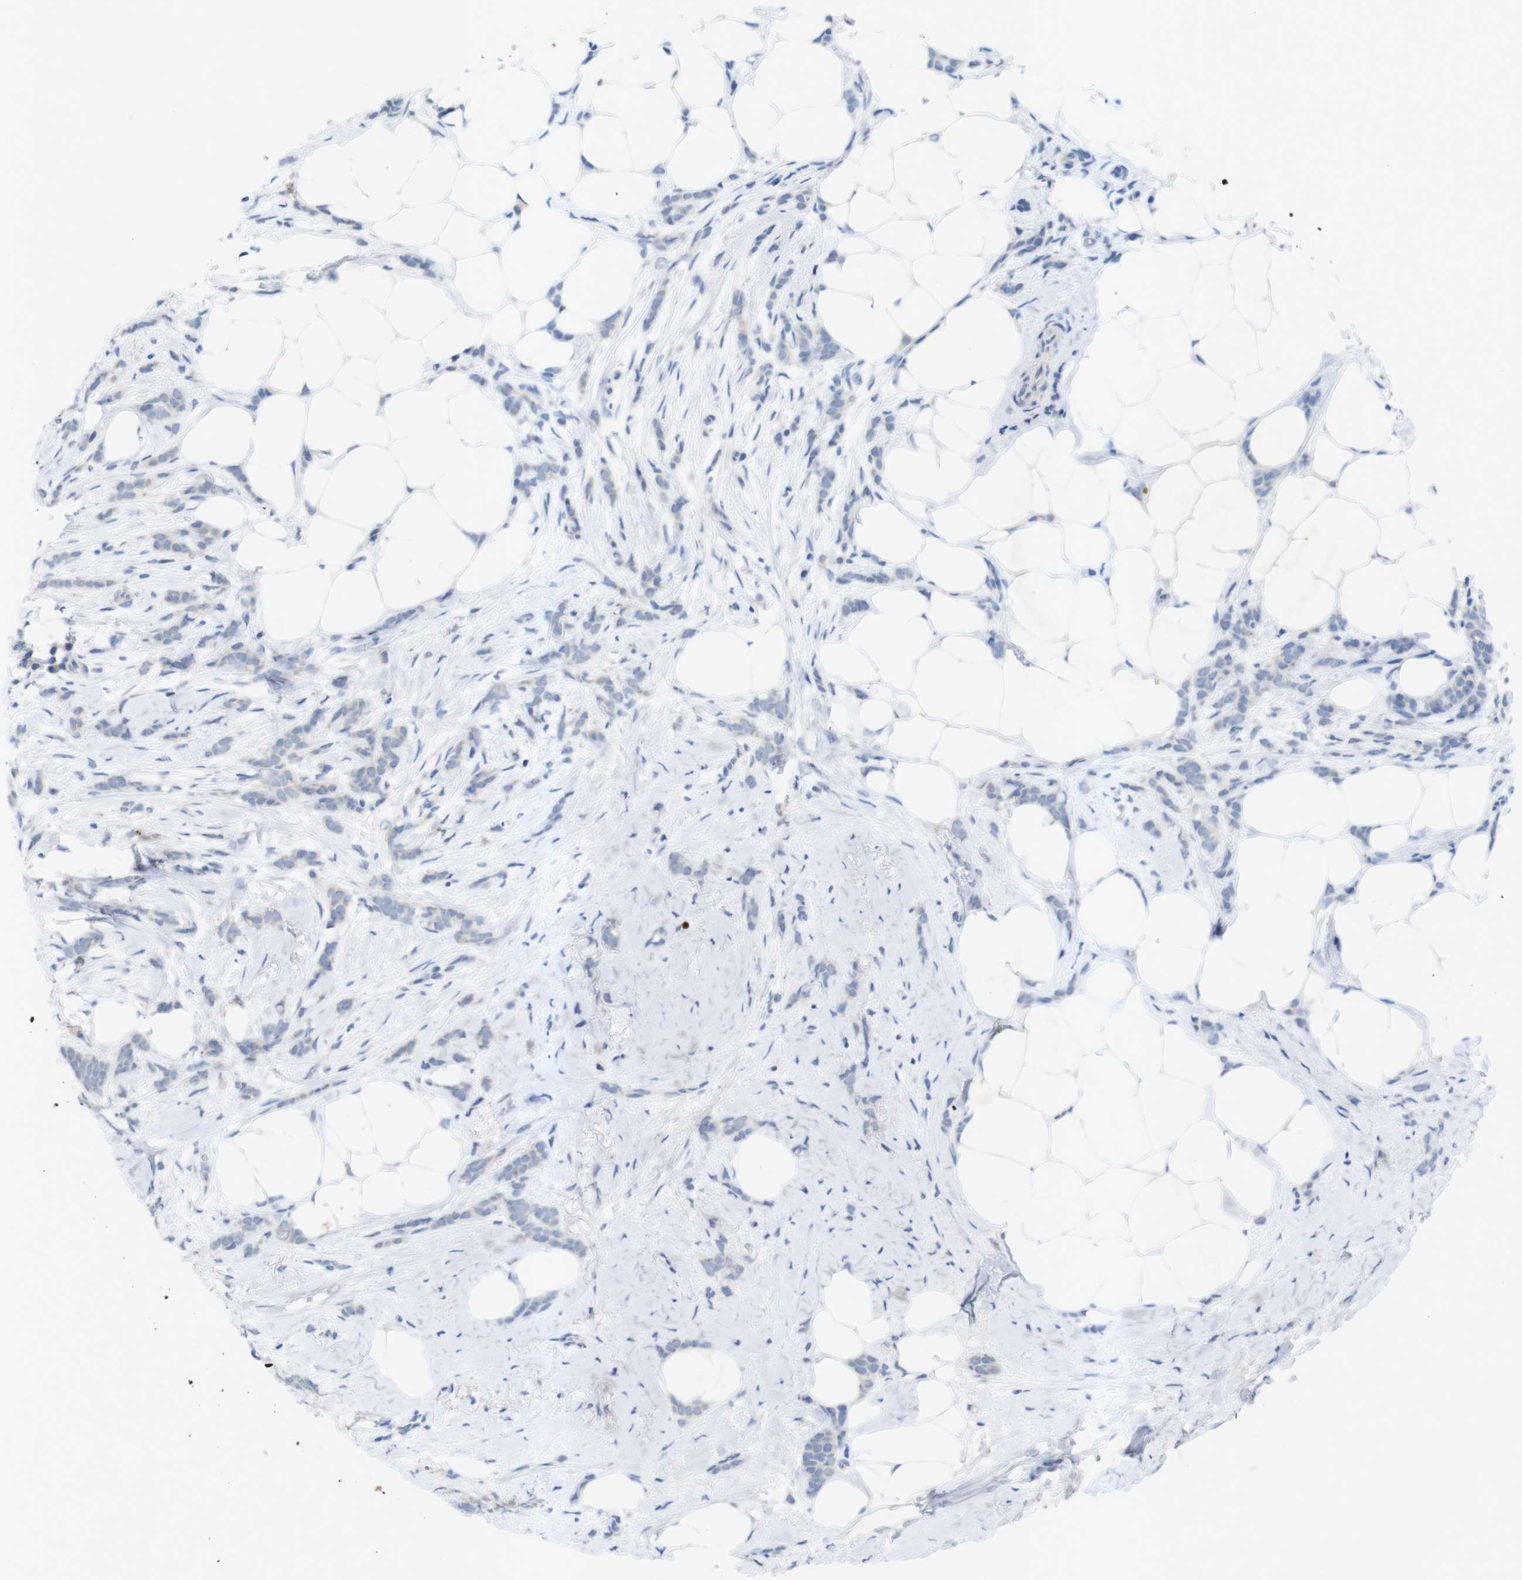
{"staining": {"intensity": "negative", "quantity": "none", "location": "none"}, "tissue": "breast cancer", "cell_type": "Tumor cells", "image_type": "cancer", "snomed": [{"axis": "morphology", "description": "Lobular carcinoma, in situ"}, {"axis": "morphology", "description": "Lobular carcinoma"}, {"axis": "topography", "description": "Breast"}], "caption": "Immunohistochemistry (IHC) of human lobular carcinoma (breast) exhibits no positivity in tumor cells.", "gene": "TSPAN14", "patient": {"sex": "female", "age": 41}}